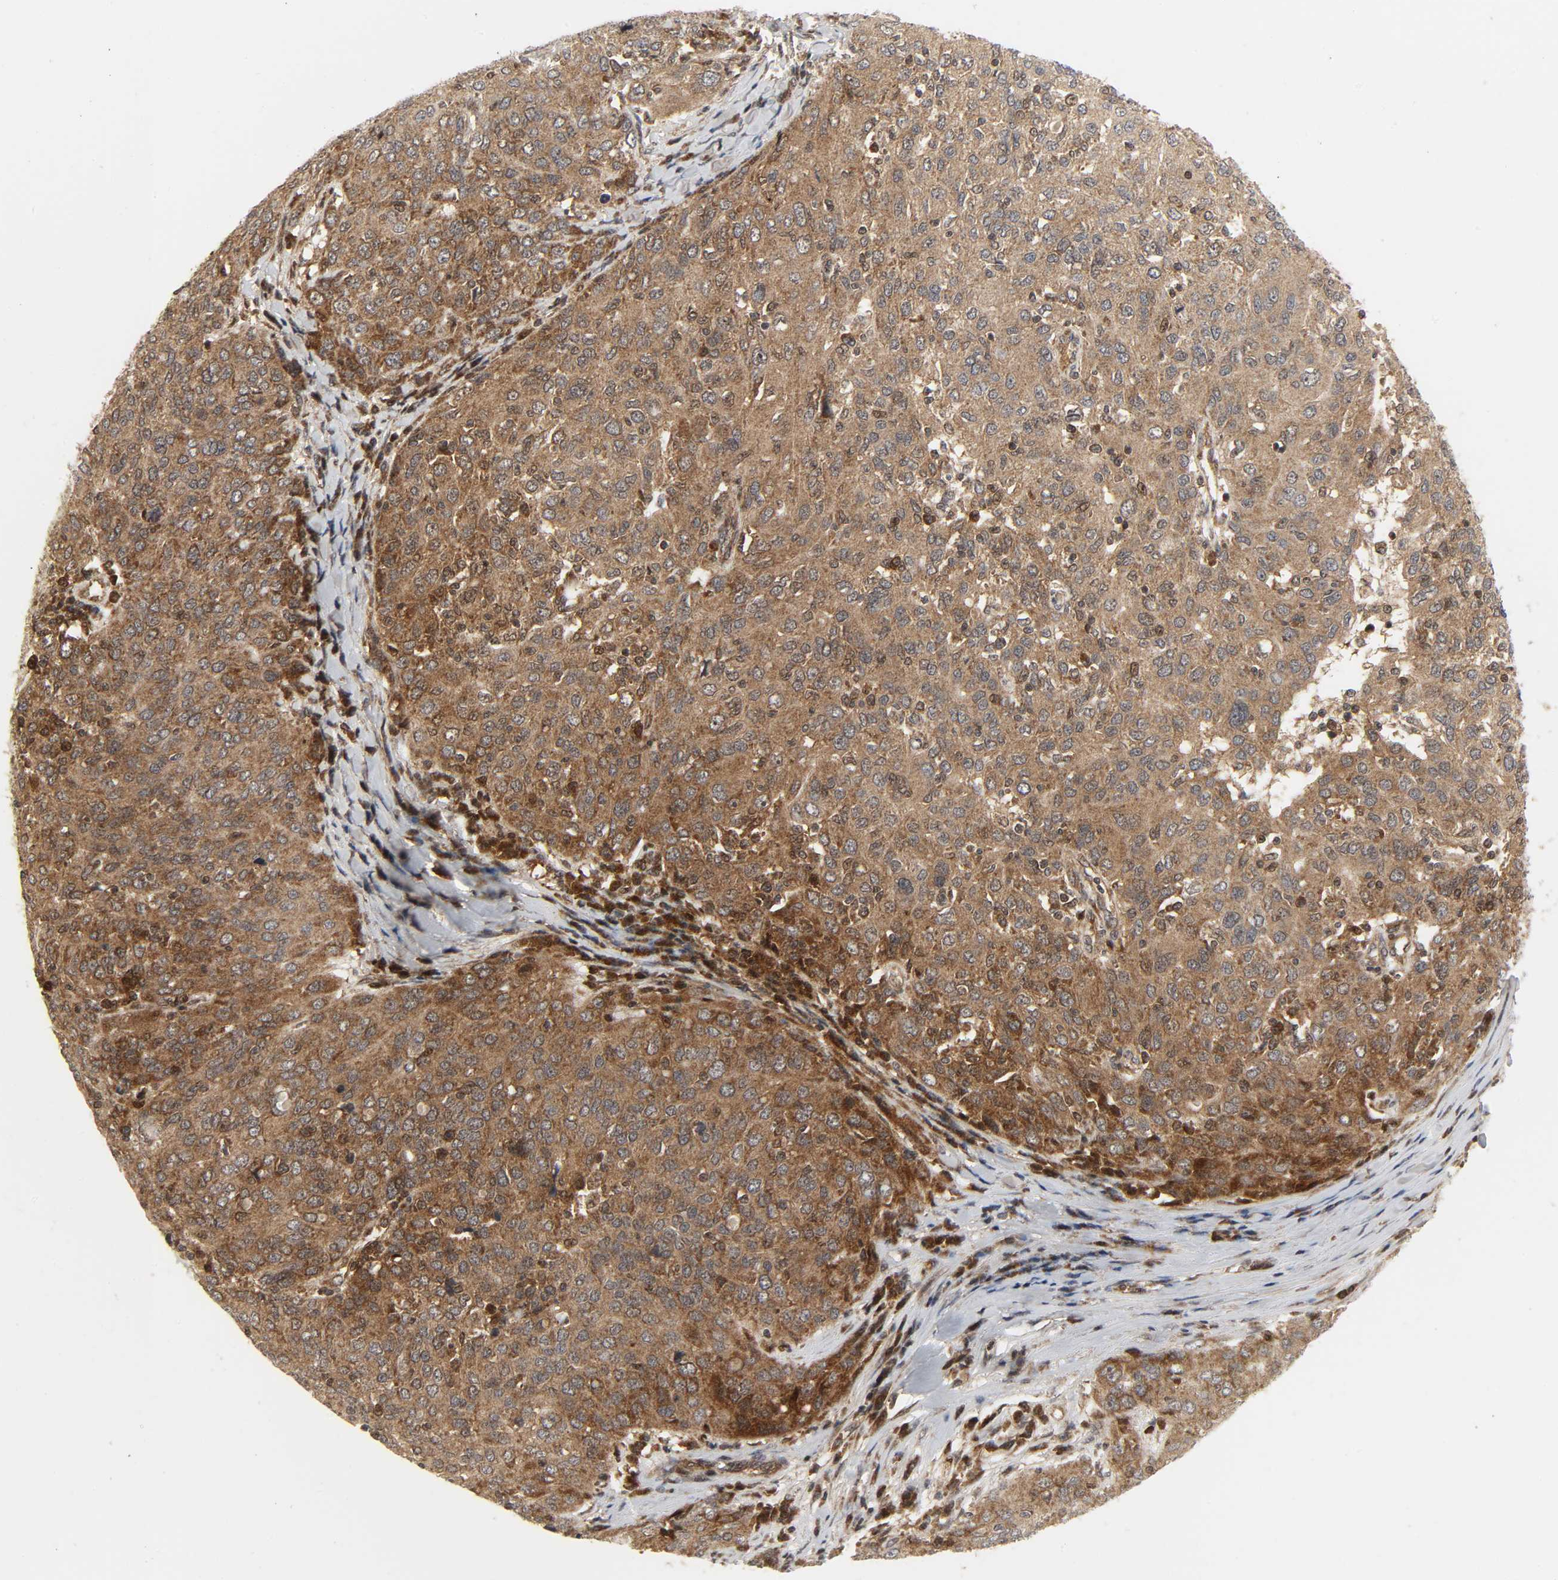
{"staining": {"intensity": "moderate", "quantity": ">75%", "location": "cytoplasmic/membranous"}, "tissue": "ovarian cancer", "cell_type": "Tumor cells", "image_type": "cancer", "snomed": [{"axis": "morphology", "description": "Carcinoma, endometroid"}, {"axis": "topography", "description": "Ovary"}], "caption": "Immunohistochemical staining of human ovarian cancer displays moderate cytoplasmic/membranous protein positivity in about >75% of tumor cells.", "gene": "CHUK", "patient": {"sex": "female", "age": 50}}